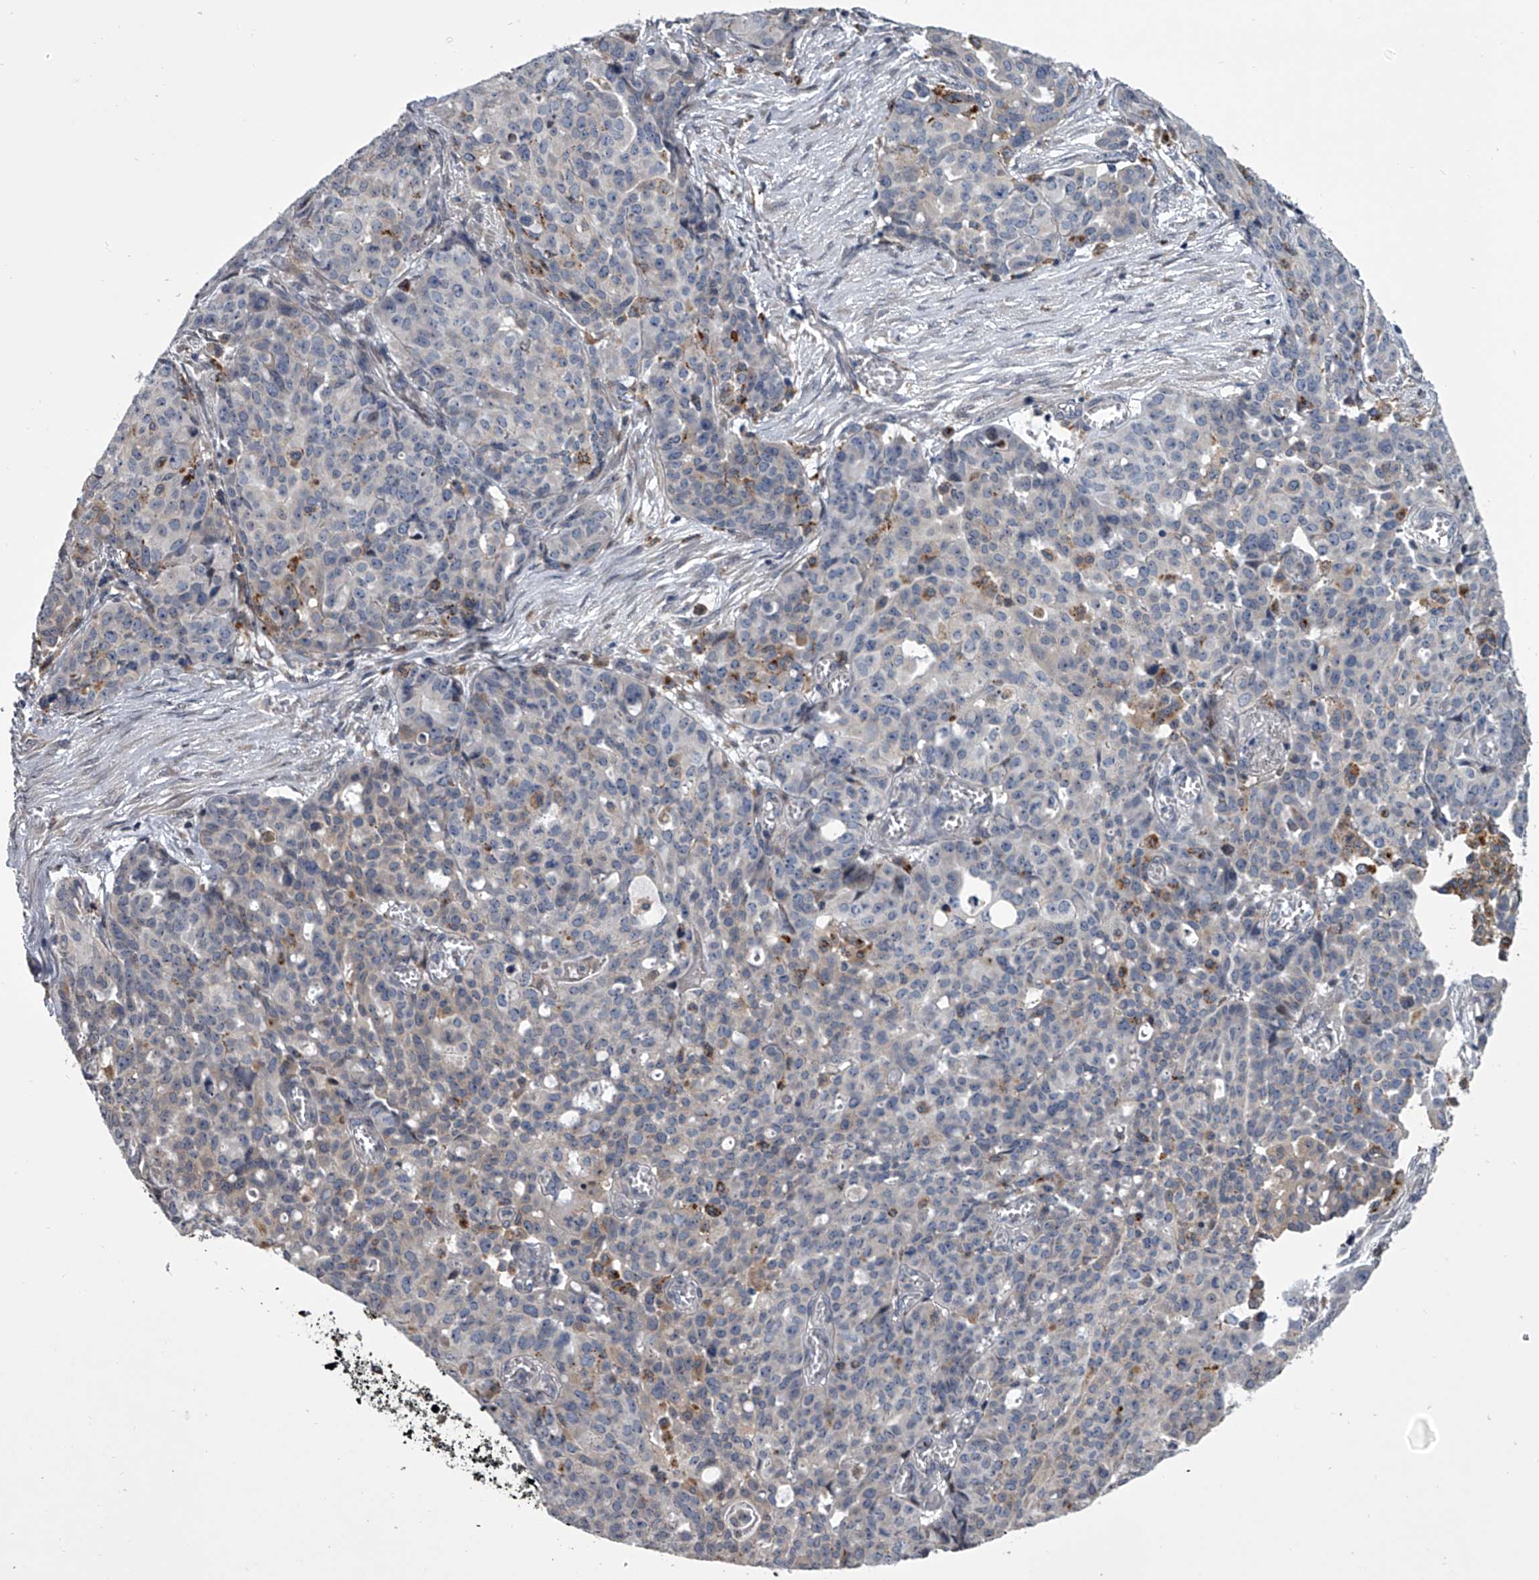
{"staining": {"intensity": "negative", "quantity": "none", "location": "none"}, "tissue": "ovarian cancer", "cell_type": "Tumor cells", "image_type": "cancer", "snomed": [{"axis": "morphology", "description": "Cystadenocarcinoma, serous, NOS"}, {"axis": "topography", "description": "Soft tissue"}, {"axis": "topography", "description": "Ovary"}], "caption": "There is no significant positivity in tumor cells of serous cystadenocarcinoma (ovarian). Nuclei are stained in blue.", "gene": "TRIM8", "patient": {"sex": "female", "age": 57}}